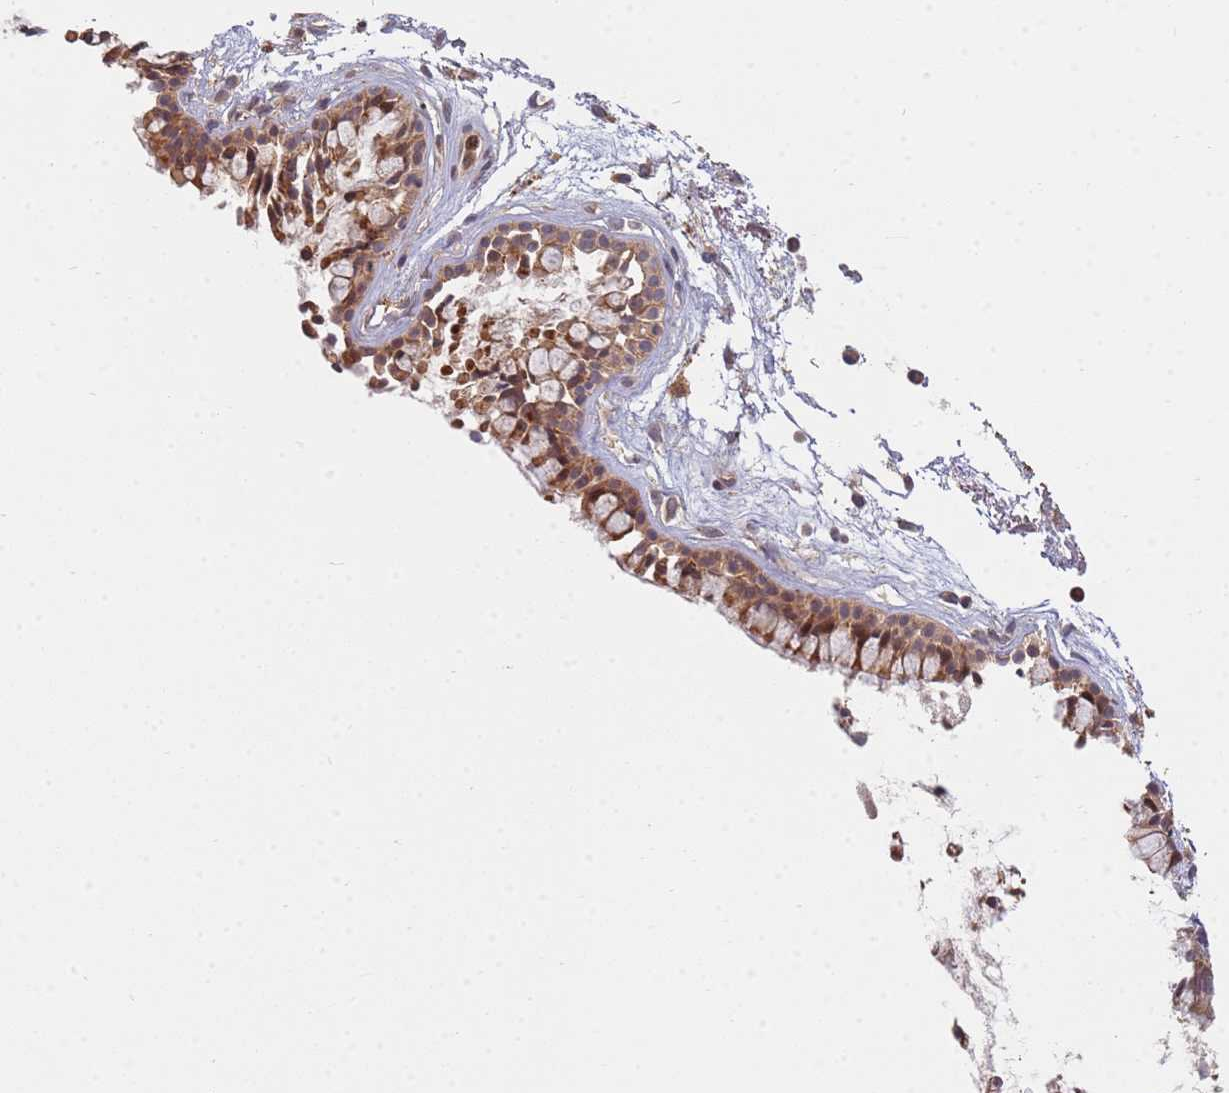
{"staining": {"intensity": "moderate", "quantity": ">75%", "location": "cytoplasmic/membranous"}, "tissue": "nasopharynx", "cell_type": "Respiratory epithelial cells", "image_type": "normal", "snomed": [{"axis": "morphology", "description": "Normal tissue, NOS"}, {"axis": "topography", "description": "Nasopharynx"}], "caption": "Nasopharynx stained for a protein demonstrates moderate cytoplasmic/membranous positivity in respiratory epithelial cells. The staining was performed using DAB, with brown indicating positive protein expression. Nuclei are stained blue with hematoxylin.", "gene": "MPEG1", "patient": {"sex": "male", "age": 82}}